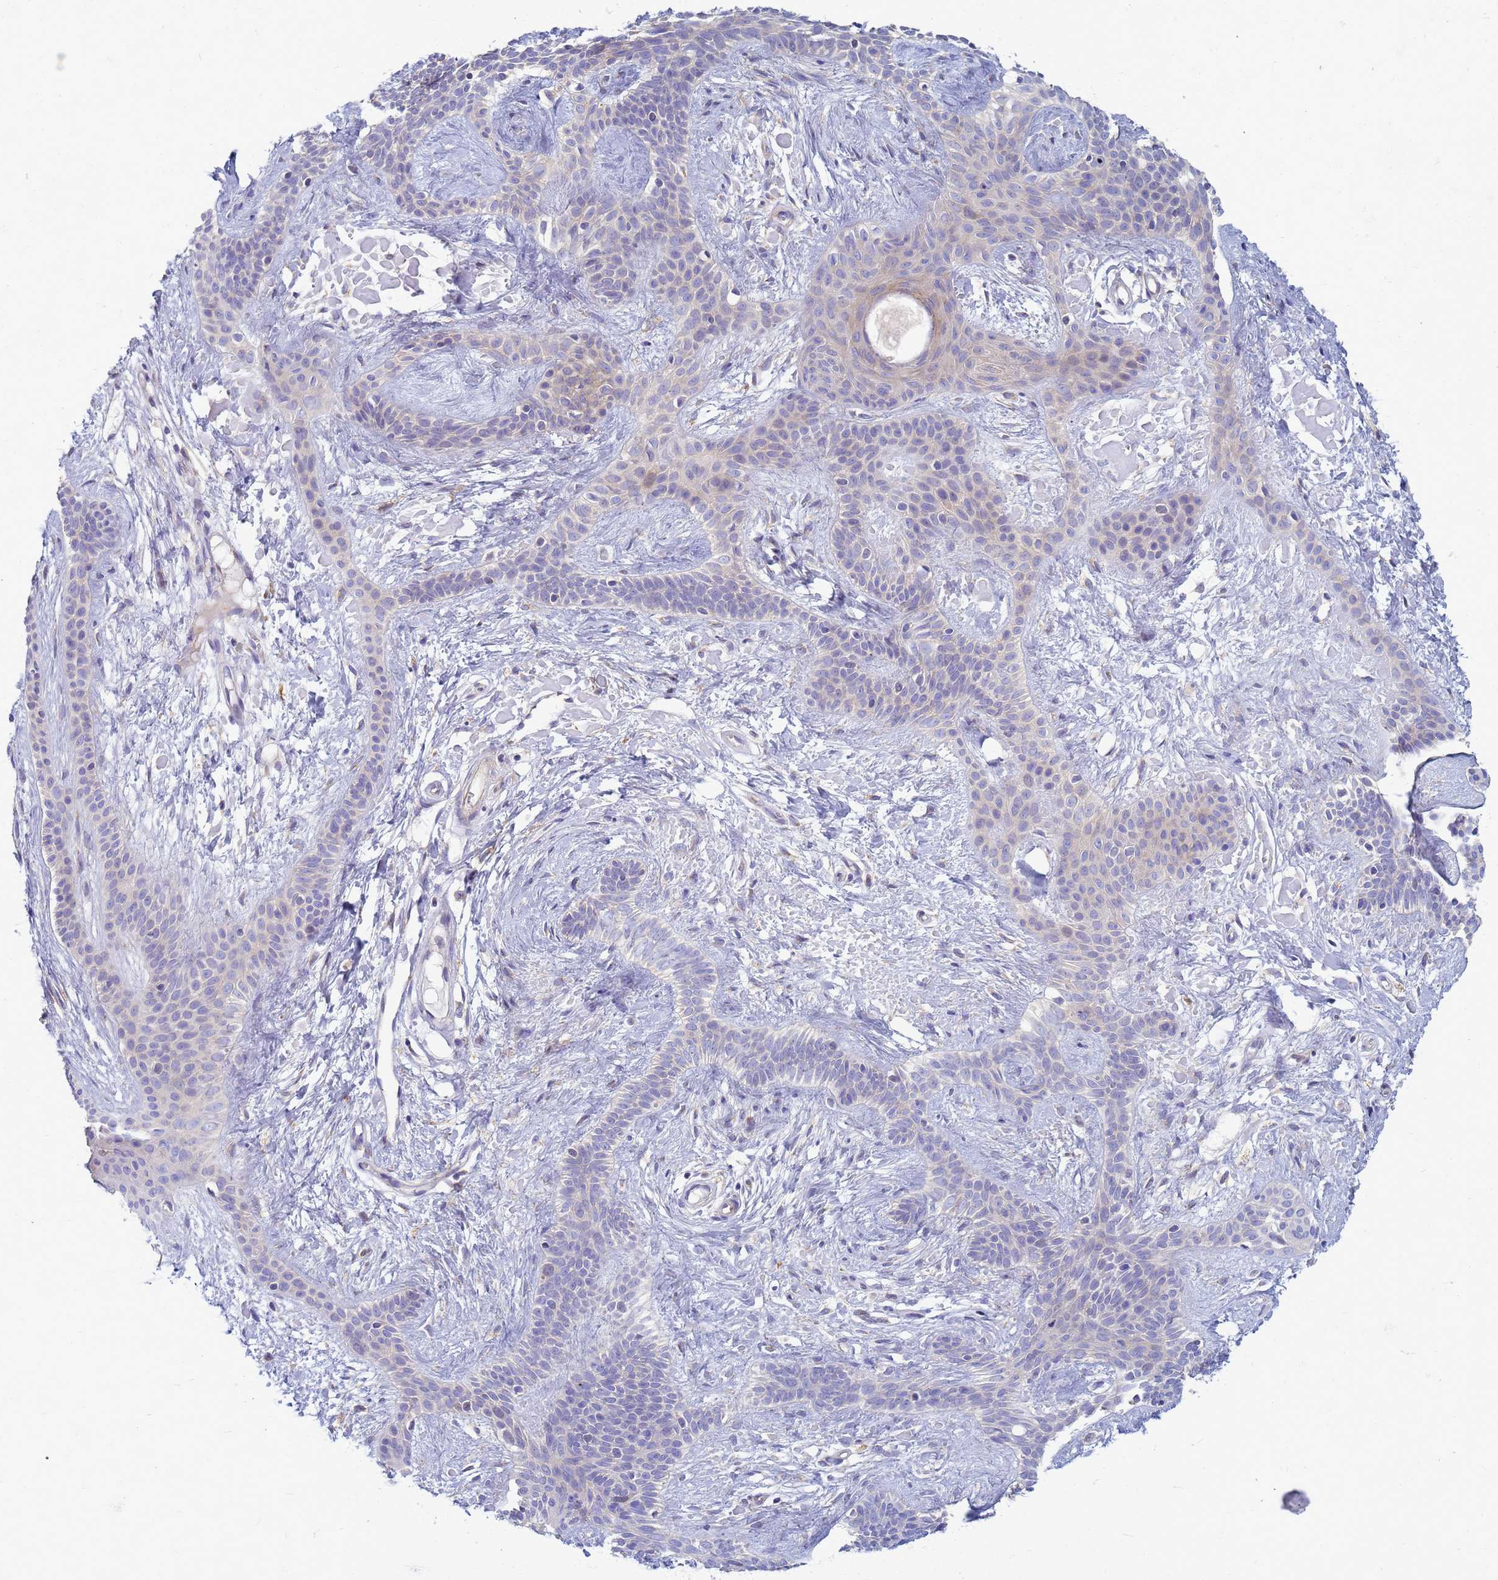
{"staining": {"intensity": "negative", "quantity": "none", "location": "none"}, "tissue": "skin cancer", "cell_type": "Tumor cells", "image_type": "cancer", "snomed": [{"axis": "morphology", "description": "Basal cell carcinoma"}, {"axis": "topography", "description": "Skin"}], "caption": "Tumor cells are negative for brown protein staining in skin cancer (basal cell carcinoma). Nuclei are stained in blue.", "gene": "EEA1", "patient": {"sex": "male", "age": 78}}